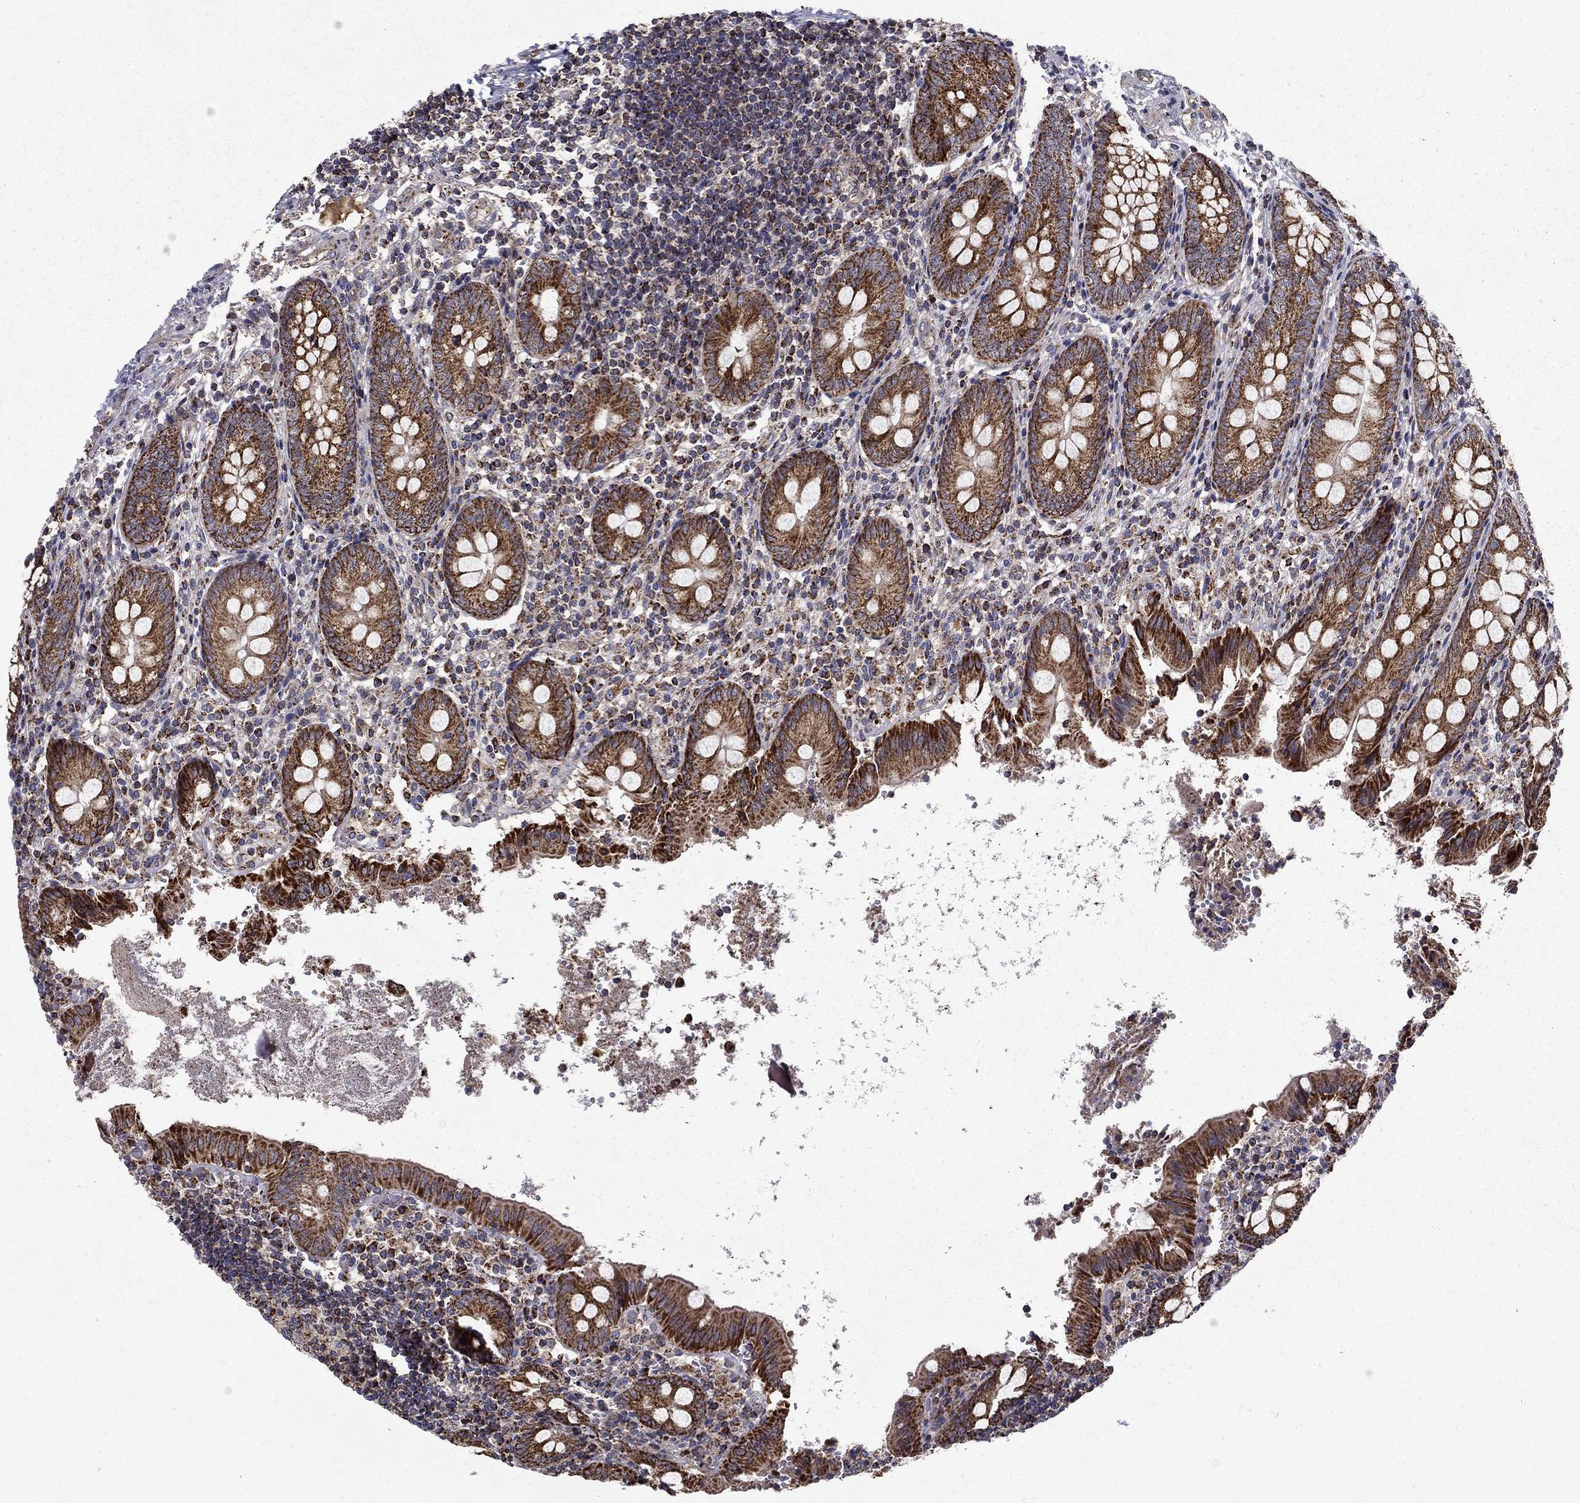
{"staining": {"intensity": "strong", "quantity": ">75%", "location": "cytoplasmic/membranous"}, "tissue": "appendix", "cell_type": "Glandular cells", "image_type": "normal", "snomed": [{"axis": "morphology", "description": "Normal tissue, NOS"}, {"axis": "topography", "description": "Appendix"}], "caption": "This histopathology image shows immunohistochemistry (IHC) staining of unremarkable appendix, with high strong cytoplasmic/membranous expression in about >75% of glandular cells.", "gene": "NDUFS8", "patient": {"sex": "female", "age": 23}}